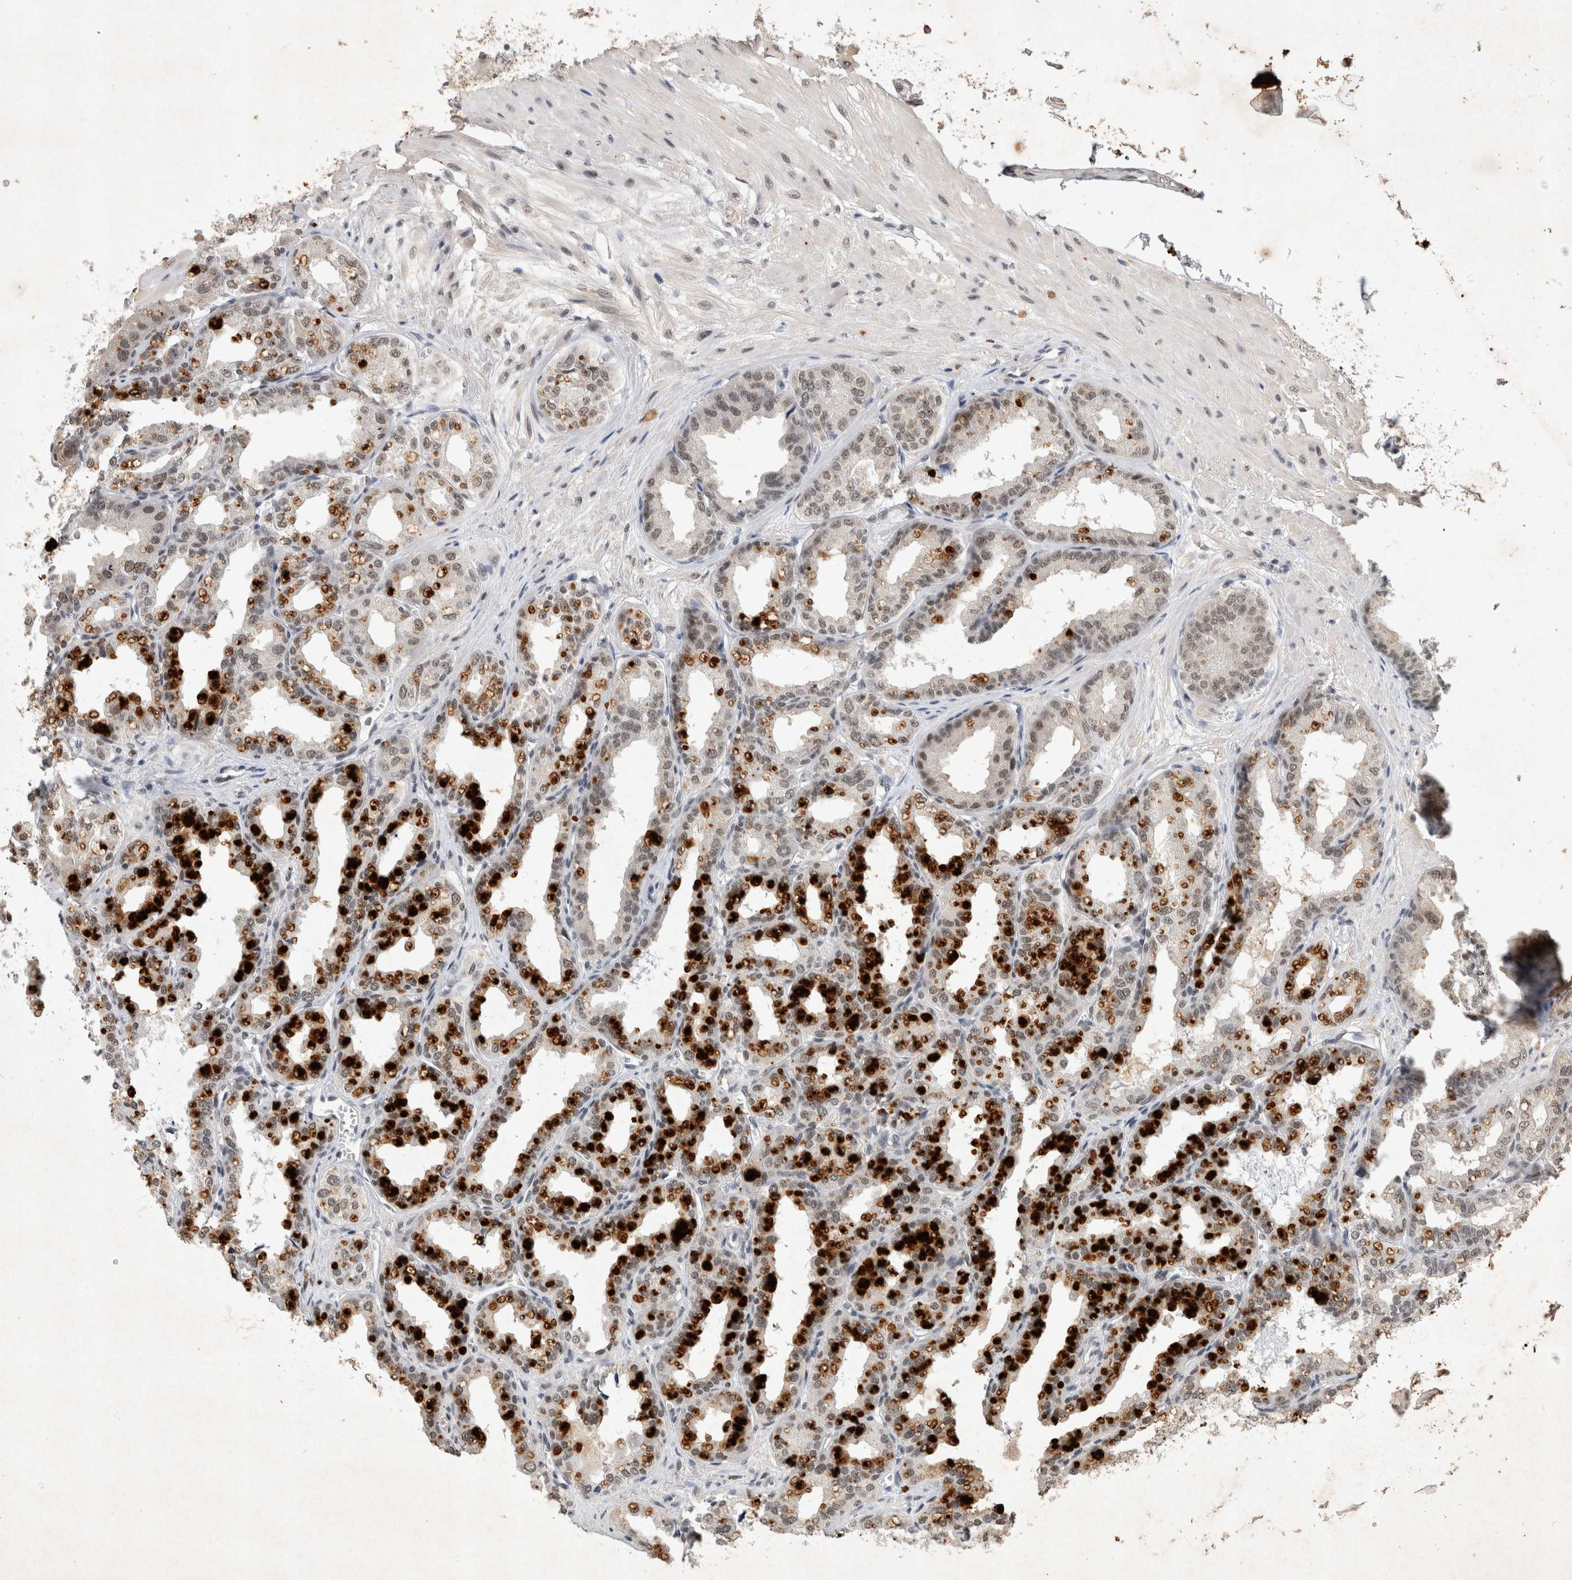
{"staining": {"intensity": "weak", "quantity": "25%-75%", "location": "nuclear"}, "tissue": "seminal vesicle", "cell_type": "Glandular cells", "image_type": "normal", "snomed": [{"axis": "morphology", "description": "Normal tissue, NOS"}, {"axis": "topography", "description": "Prostate"}, {"axis": "topography", "description": "Seminal veicle"}], "caption": "Protein expression analysis of normal seminal vesicle exhibits weak nuclear expression in about 25%-75% of glandular cells. (IHC, brightfield microscopy, high magnification).", "gene": "XRCC5", "patient": {"sex": "male", "age": 51}}